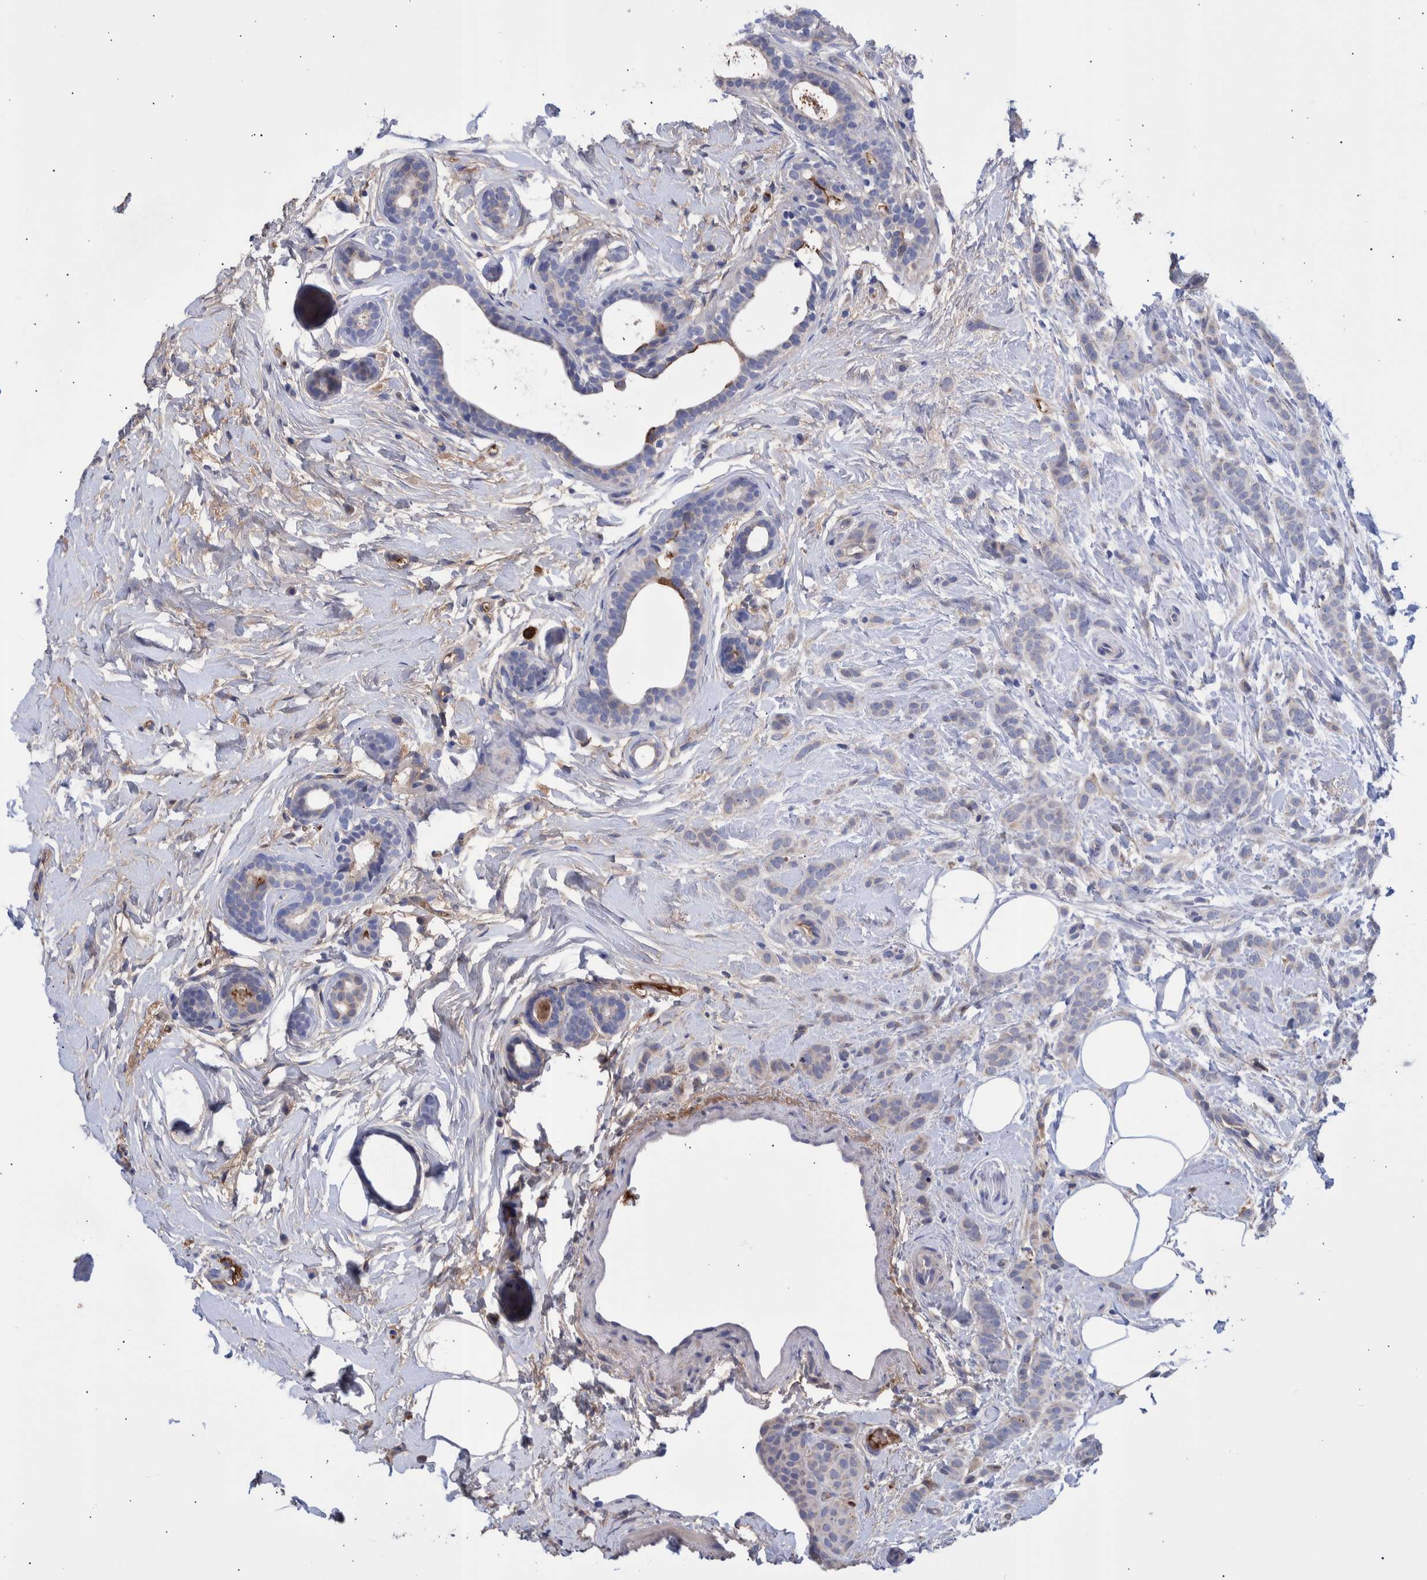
{"staining": {"intensity": "negative", "quantity": "none", "location": "none"}, "tissue": "breast cancer", "cell_type": "Tumor cells", "image_type": "cancer", "snomed": [{"axis": "morphology", "description": "Lobular carcinoma, in situ"}, {"axis": "morphology", "description": "Lobular carcinoma"}, {"axis": "topography", "description": "Breast"}], "caption": "The photomicrograph displays no staining of tumor cells in breast lobular carcinoma in situ.", "gene": "DLL4", "patient": {"sex": "female", "age": 41}}